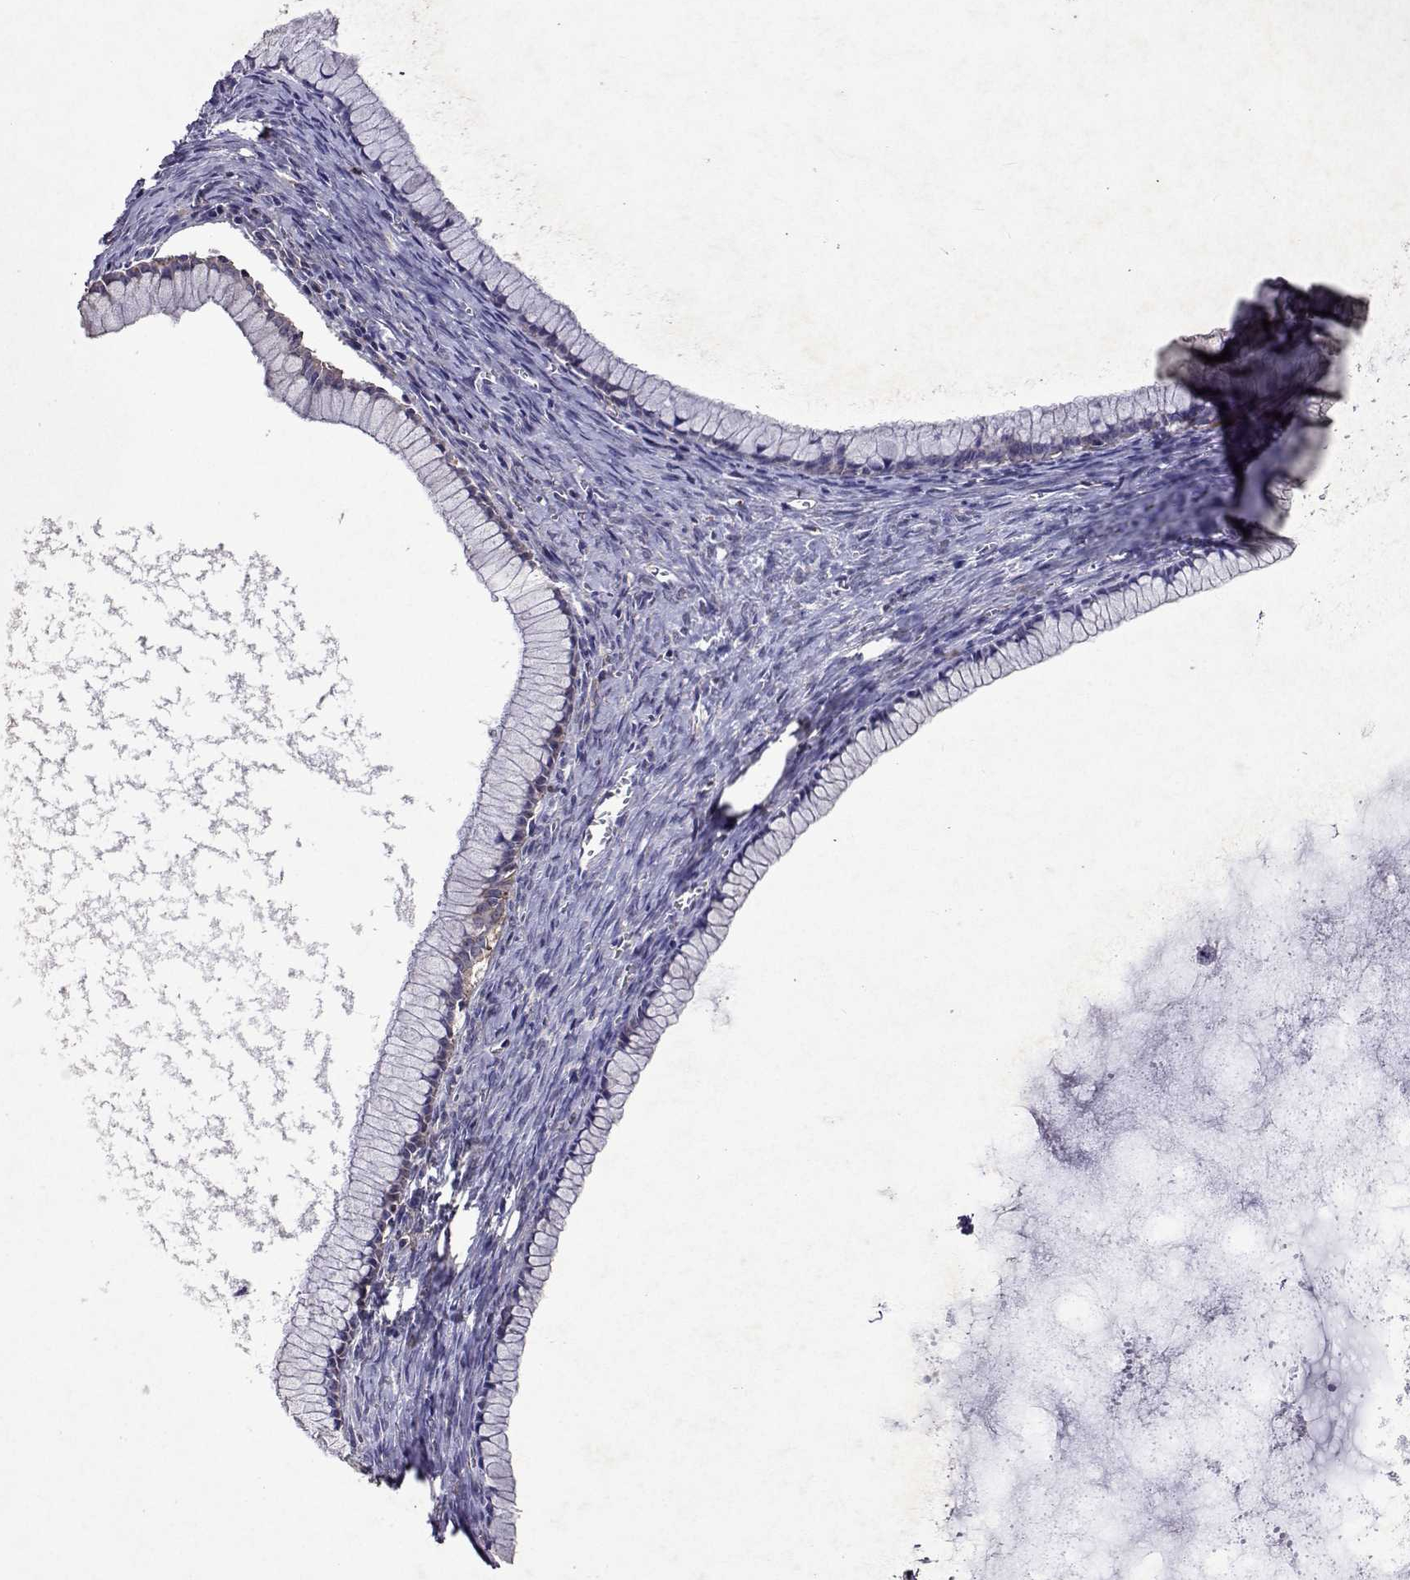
{"staining": {"intensity": "moderate", "quantity": "<25%", "location": "cytoplasmic/membranous"}, "tissue": "ovarian cancer", "cell_type": "Tumor cells", "image_type": "cancer", "snomed": [{"axis": "morphology", "description": "Cystadenocarcinoma, mucinous, NOS"}, {"axis": "topography", "description": "Ovary"}], "caption": "High-magnification brightfield microscopy of mucinous cystadenocarcinoma (ovarian) stained with DAB (3,3'-diaminobenzidine) (brown) and counterstained with hematoxylin (blue). tumor cells exhibit moderate cytoplasmic/membranous staining is present in about<25% of cells.", "gene": "TARBP2", "patient": {"sex": "female", "age": 41}}